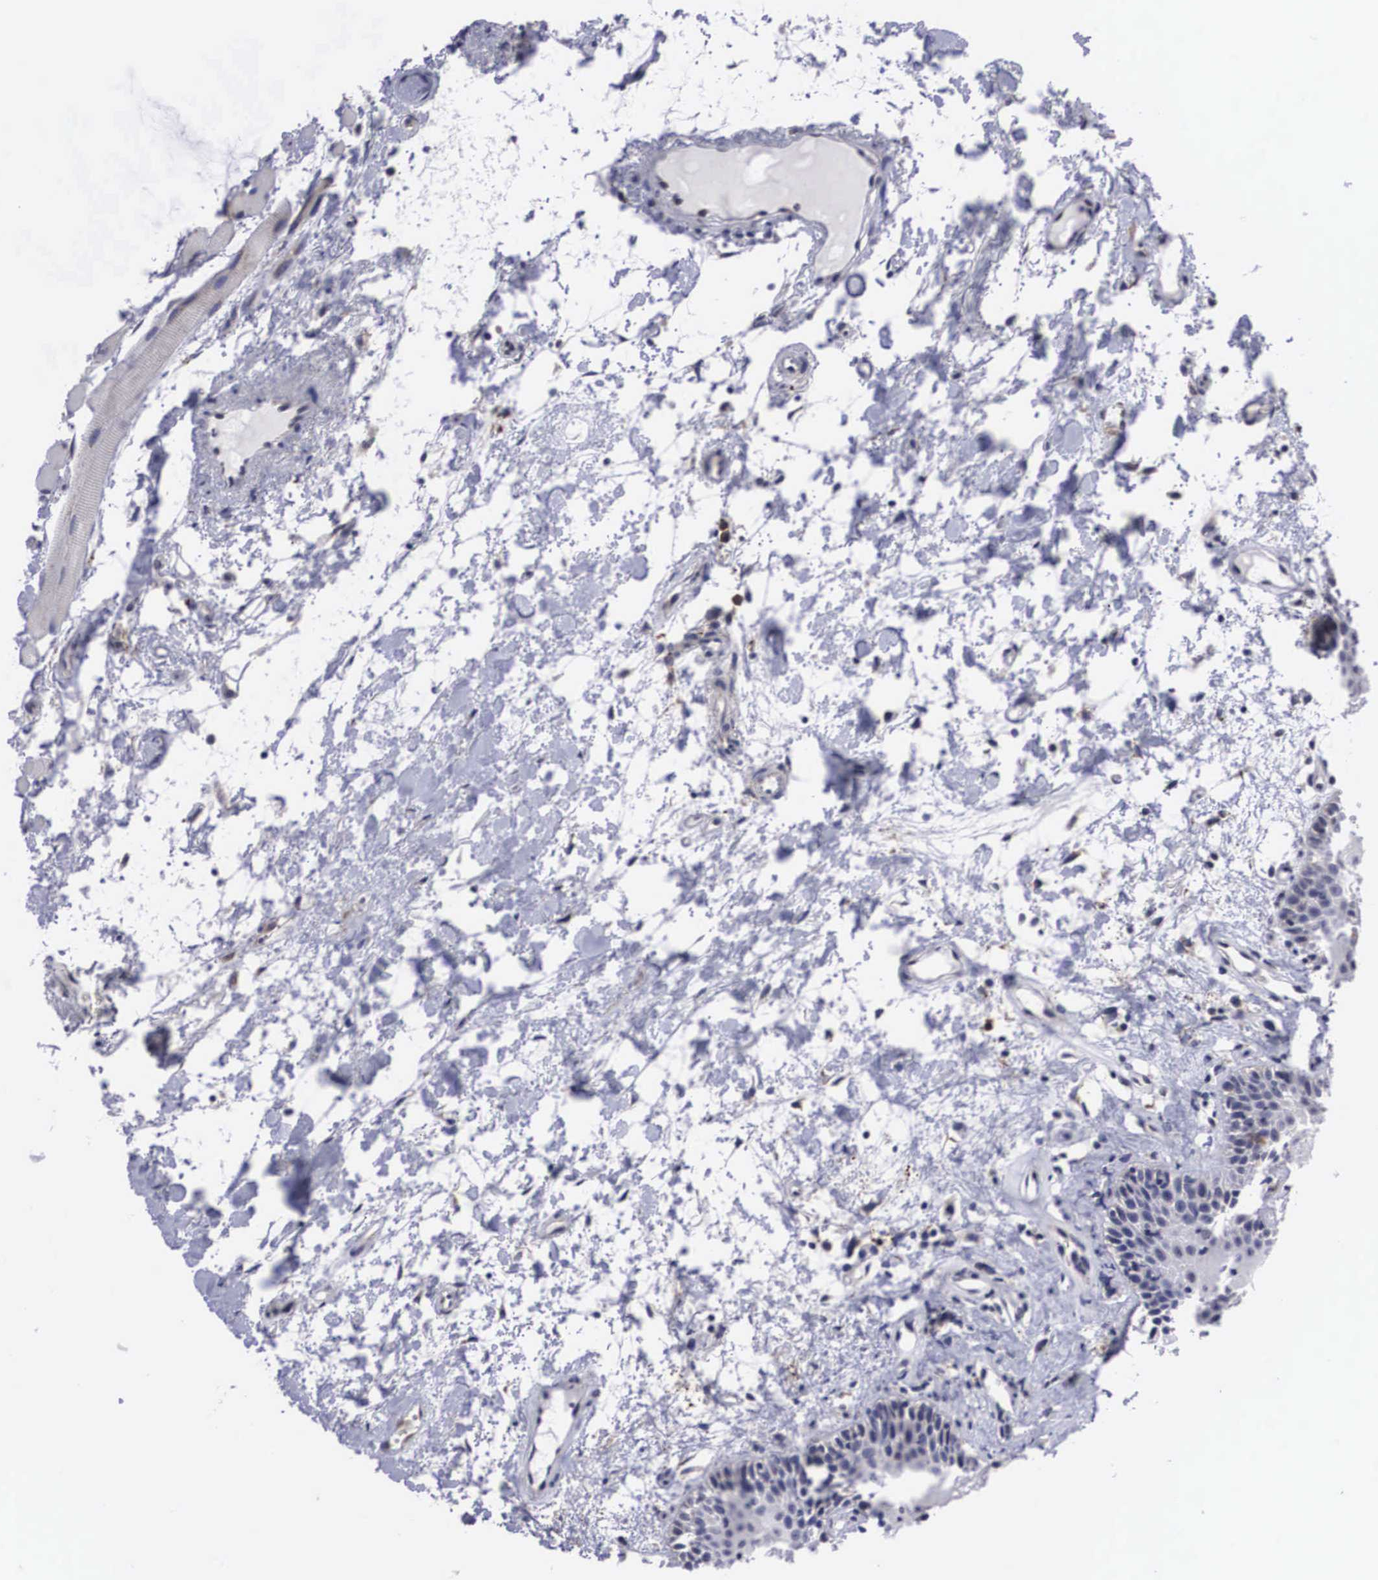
{"staining": {"intensity": "negative", "quantity": "none", "location": "none"}, "tissue": "oral mucosa", "cell_type": "Squamous epithelial cells", "image_type": "normal", "snomed": [{"axis": "morphology", "description": "Normal tissue, NOS"}, {"axis": "topography", "description": "Oral tissue"}], "caption": "The immunohistochemistry image has no significant staining in squamous epithelial cells of oral mucosa. (Stains: DAB (3,3'-diaminobenzidine) IHC with hematoxylin counter stain, Microscopy: brightfield microscopy at high magnification).", "gene": "CRELD2", "patient": {"sex": "female", "age": 79}}